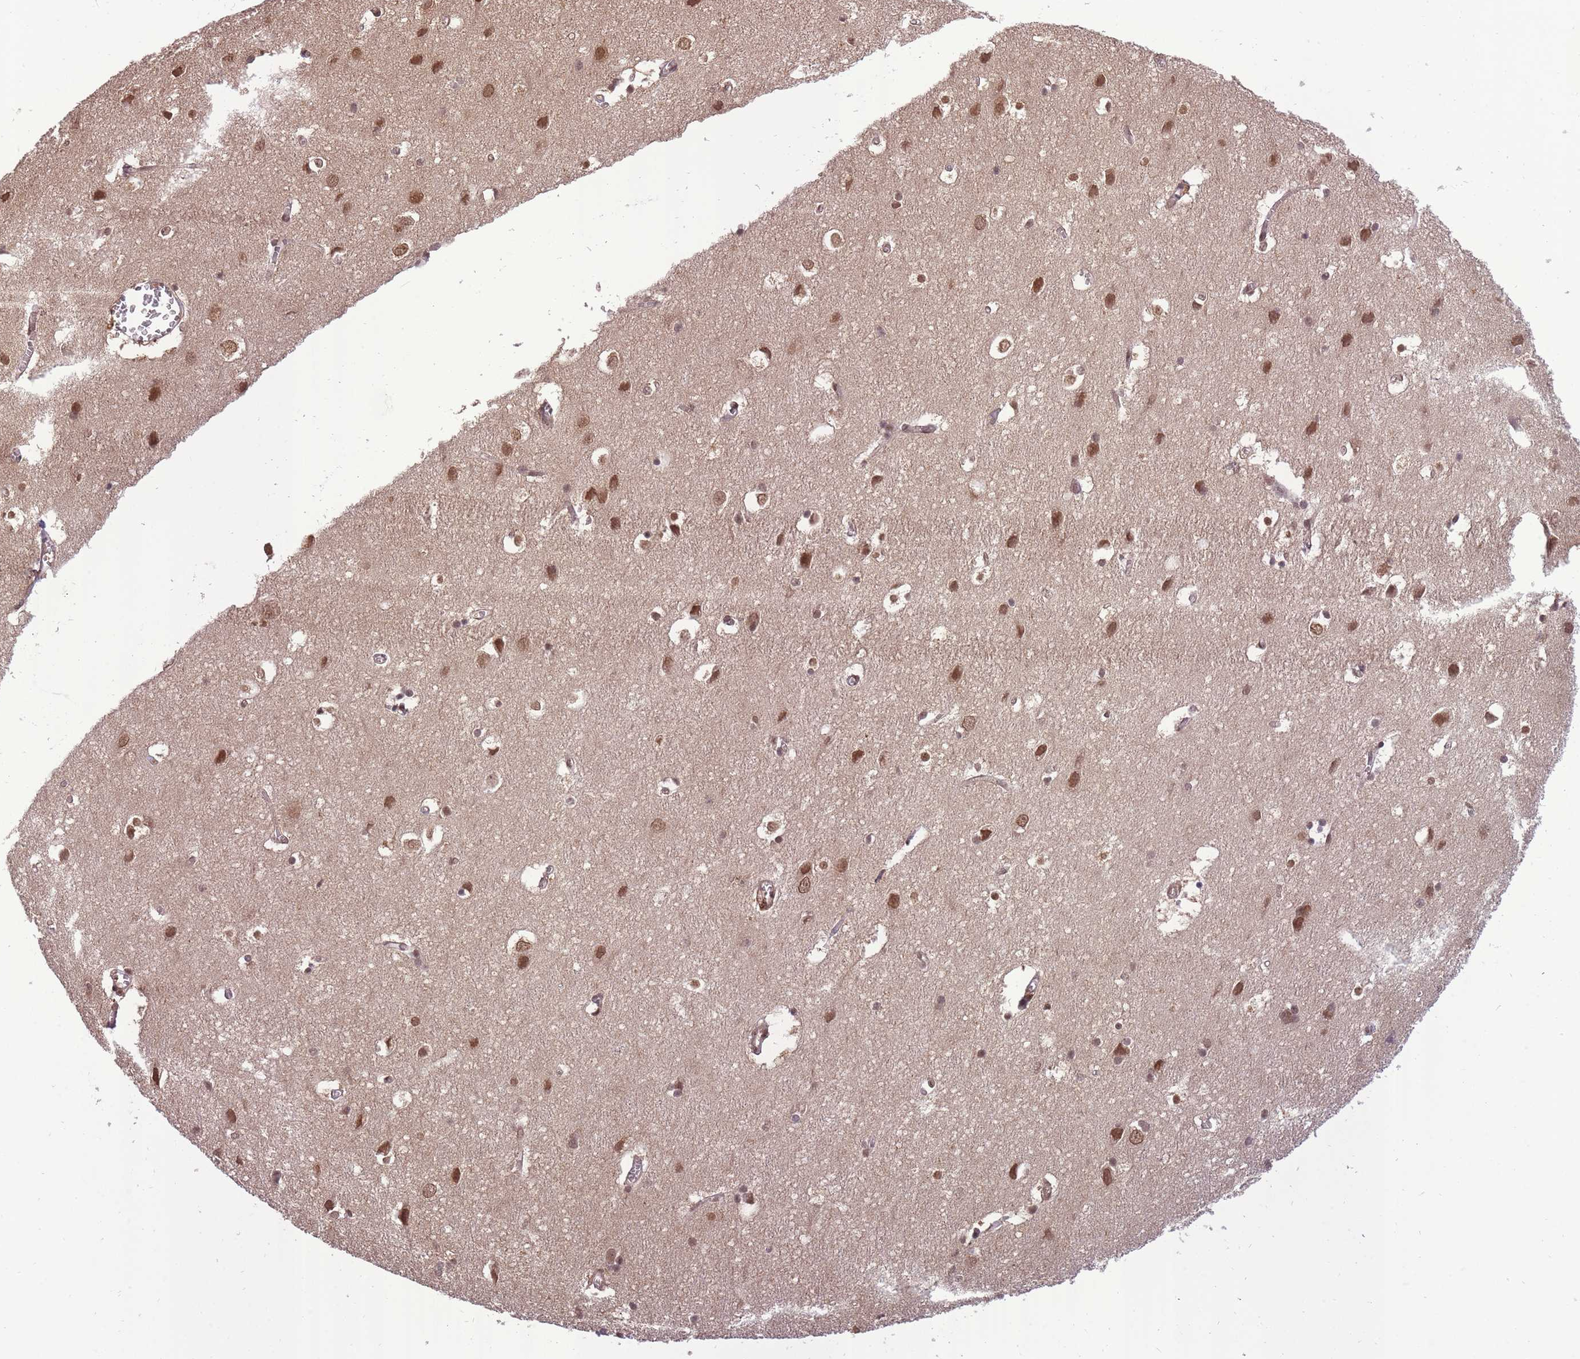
{"staining": {"intensity": "weak", "quantity": "25%-75%", "location": "nuclear"}, "tissue": "cerebral cortex", "cell_type": "Endothelial cells", "image_type": "normal", "snomed": [{"axis": "morphology", "description": "Normal tissue, NOS"}, {"axis": "topography", "description": "Cerebral cortex"}], "caption": "Protein expression analysis of normal cerebral cortex shows weak nuclear positivity in about 25%-75% of endothelial cells. The protein is stained brown, and the nuclei are stained in blue (DAB (3,3'-diaminobenzidine) IHC with brightfield microscopy, high magnification).", "gene": "CDIP1", "patient": {"sex": "male", "age": 54}}